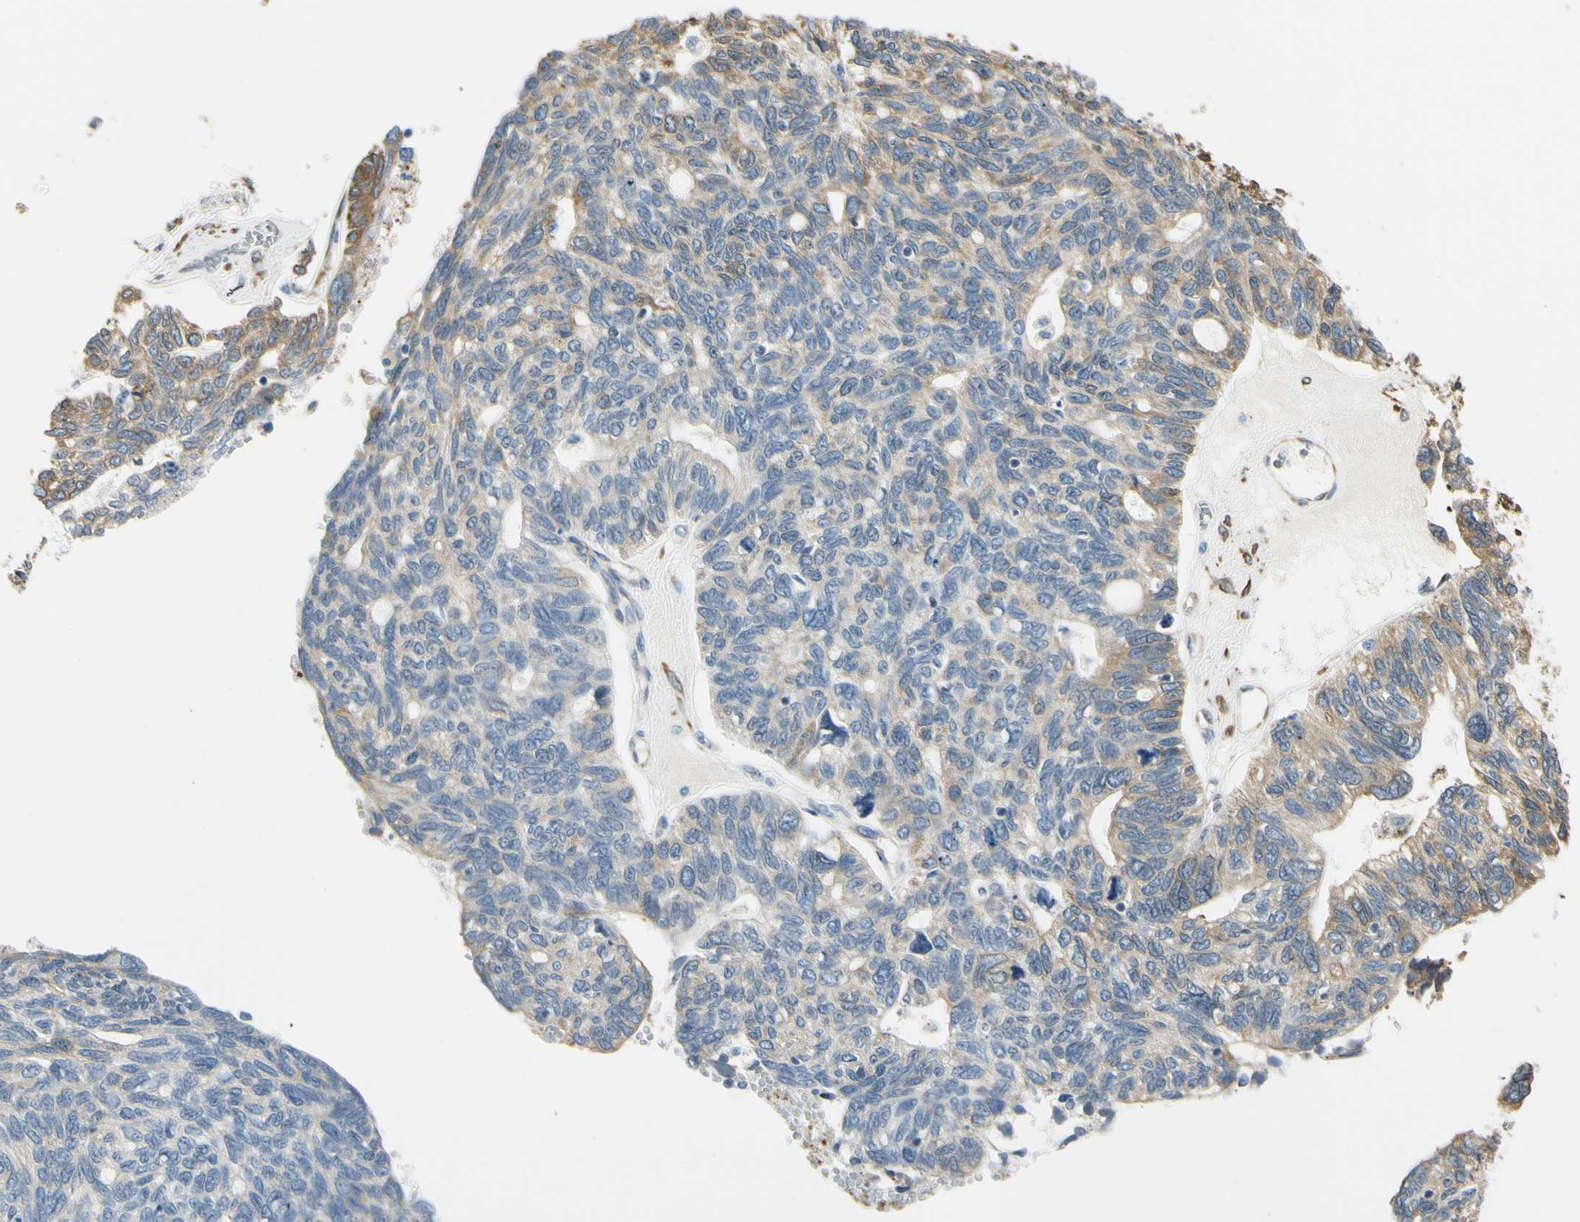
{"staining": {"intensity": "weak", "quantity": "<25%", "location": "cytoplasmic/membranous"}, "tissue": "ovarian cancer", "cell_type": "Tumor cells", "image_type": "cancer", "snomed": [{"axis": "morphology", "description": "Cystadenocarcinoma, serous, NOS"}, {"axis": "topography", "description": "Ovary"}], "caption": "This is a histopathology image of immunohistochemistry staining of ovarian cancer (serous cystadenocarcinoma), which shows no expression in tumor cells. (Immunohistochemistry, brightfield microscopy, high magnification).", "gene": "IGDCC4", "patient": {"sex": "female", "age": 79}}